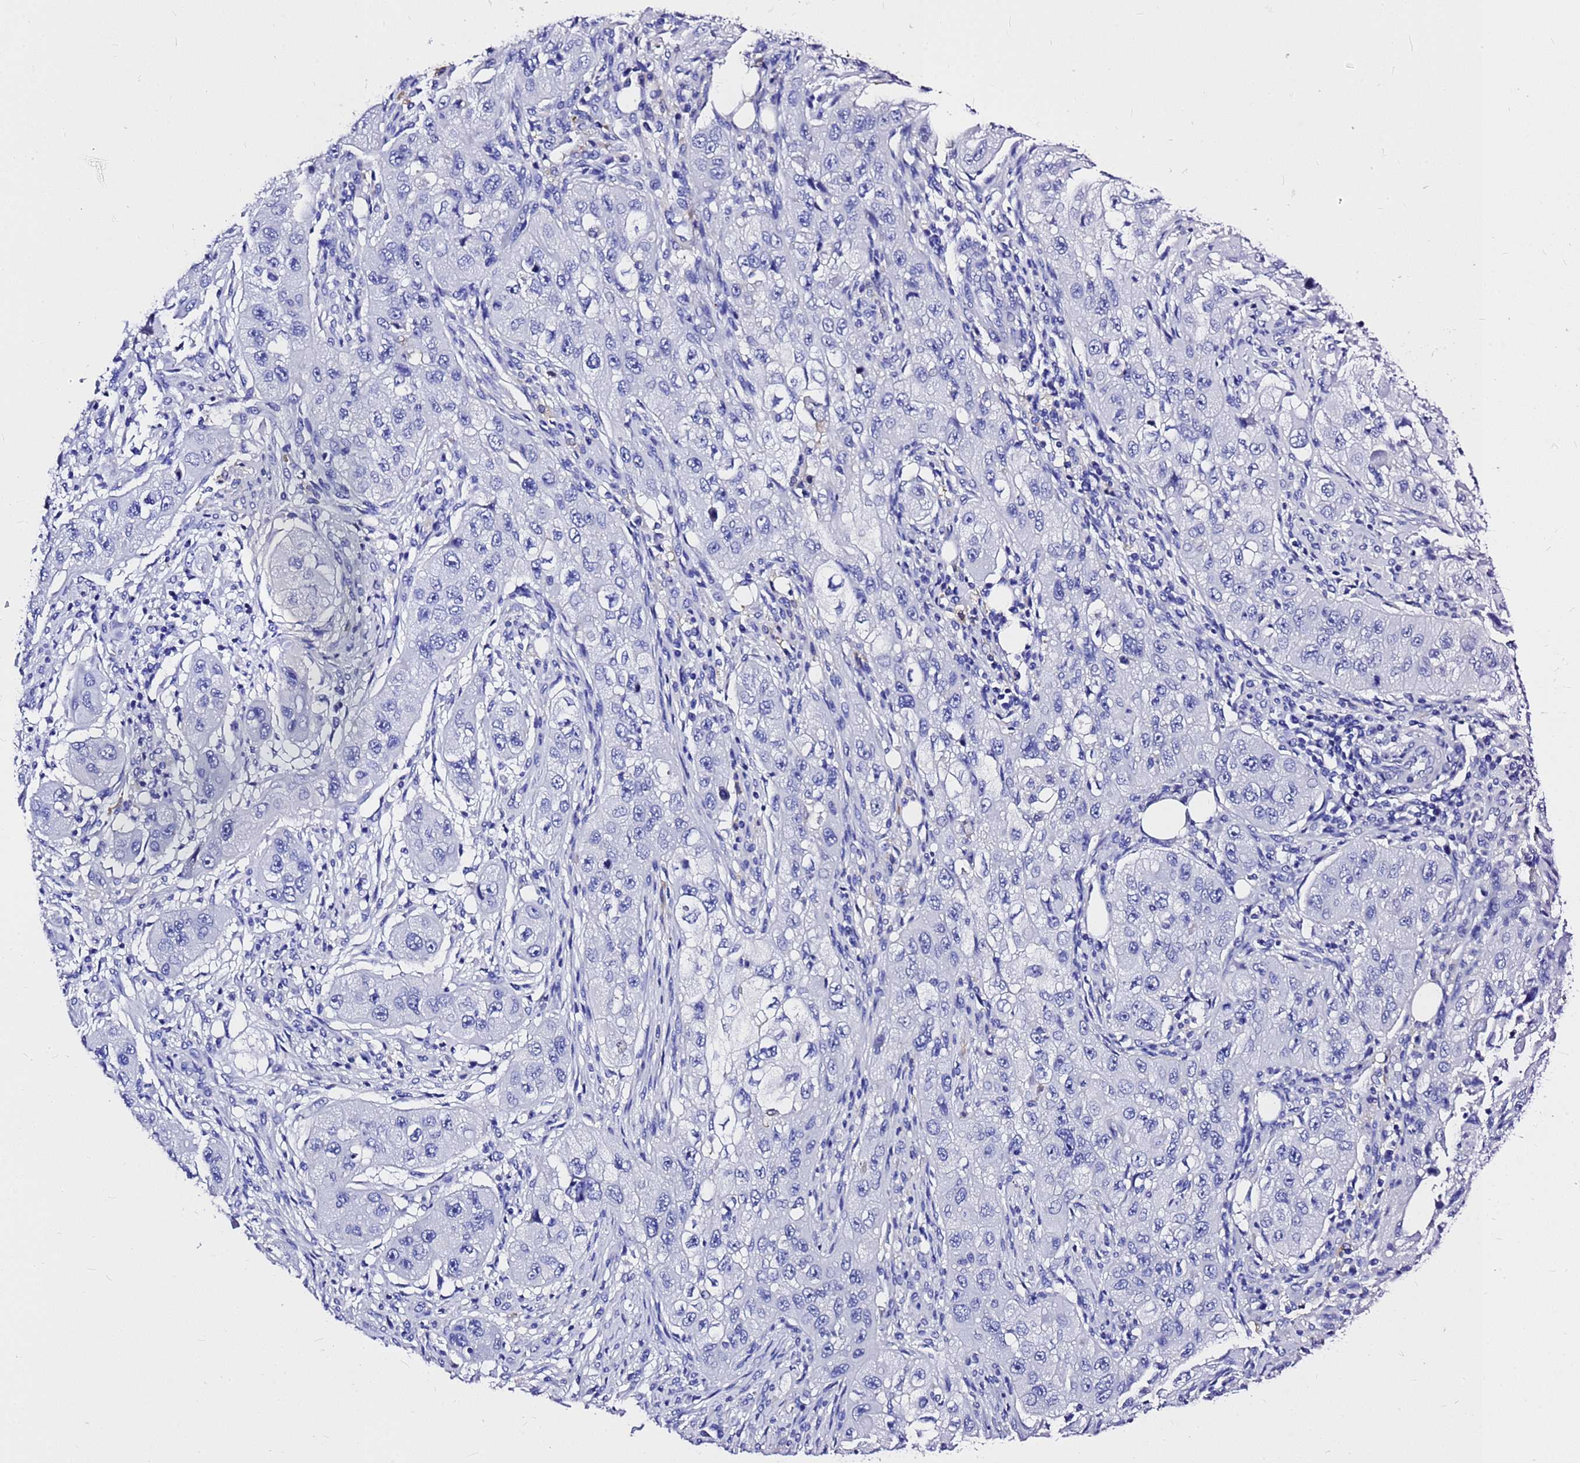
{"staining": {"intensity": "negative", "quantity": "none", "location": "none"}, "tissue": "skin cancer", "cell_type": "Tumor cells", "image_type": "cancer", "snomed": [{"axis": "morphology", "description": "Squamous cell carcinoma, NOS"}, {"axis": "topography", "description": "Skin"}, {"axis": "topography", "description": "Subcutis"}], "caption": "The histopathology image shows no significant staining in tumor cells of squamous cell carcinoma (skin).", "gene": "HERC4", "patient": {"sex": "male", "age": 73}}